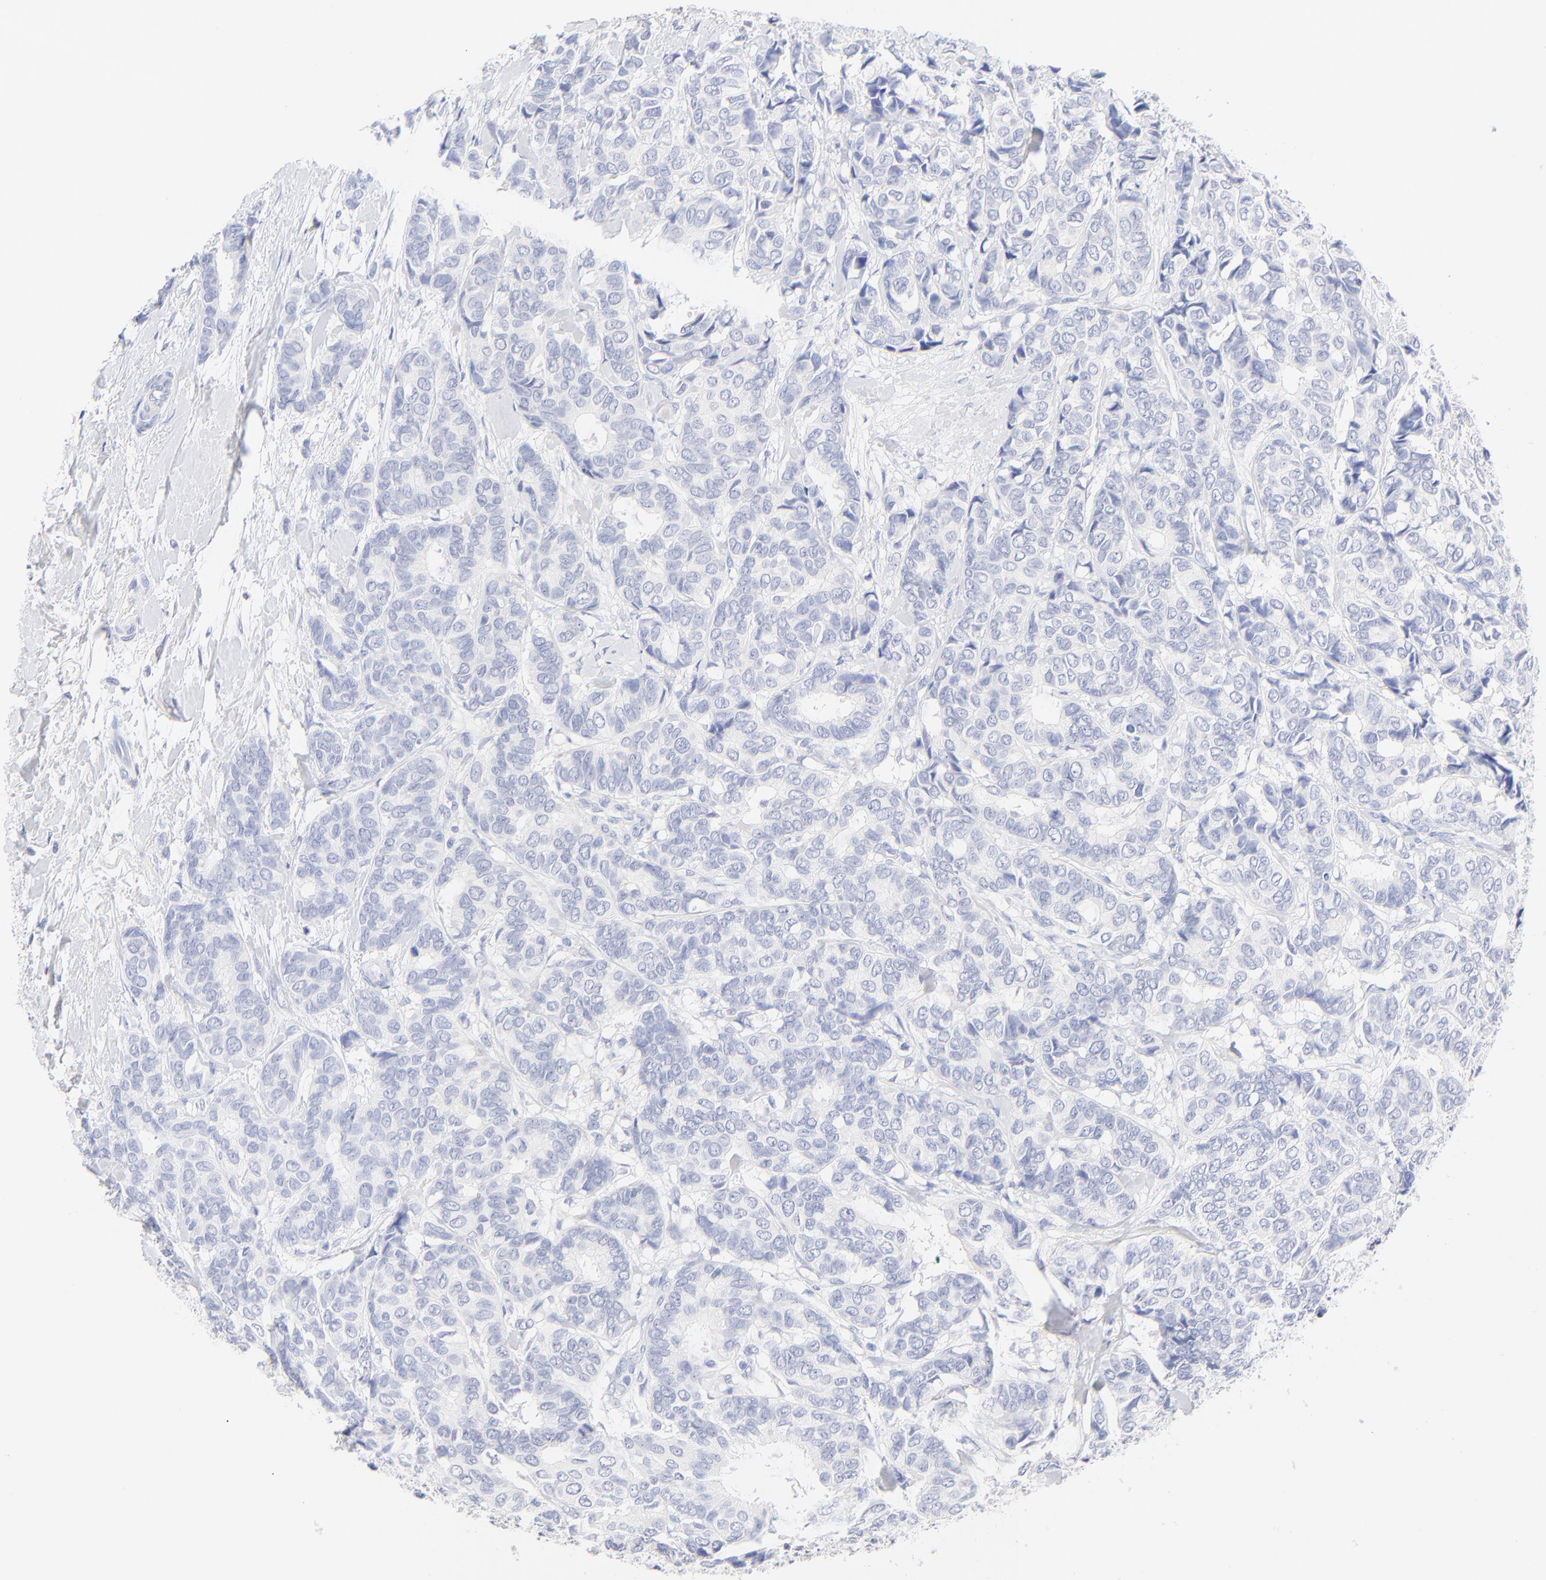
{"staining": {"intensity": "negative", "quantity": "none", "location": "none"}, "tissue": "breast cancer", "cell_type": "Tumor cells", "image_type": "cancer", "snomed": [{"axis": "morphology", "description": "Duct carcinoma"}, {"axis": "topography", "description": "Breast"}], "caption": "Human intraductal carcinoma (breast) stained for a protein using immunohistochemistry (IHC) displays no expression in tumor cells.", "gene": "SULT4A1", "patient": {"sex": "female", "age": 87}}